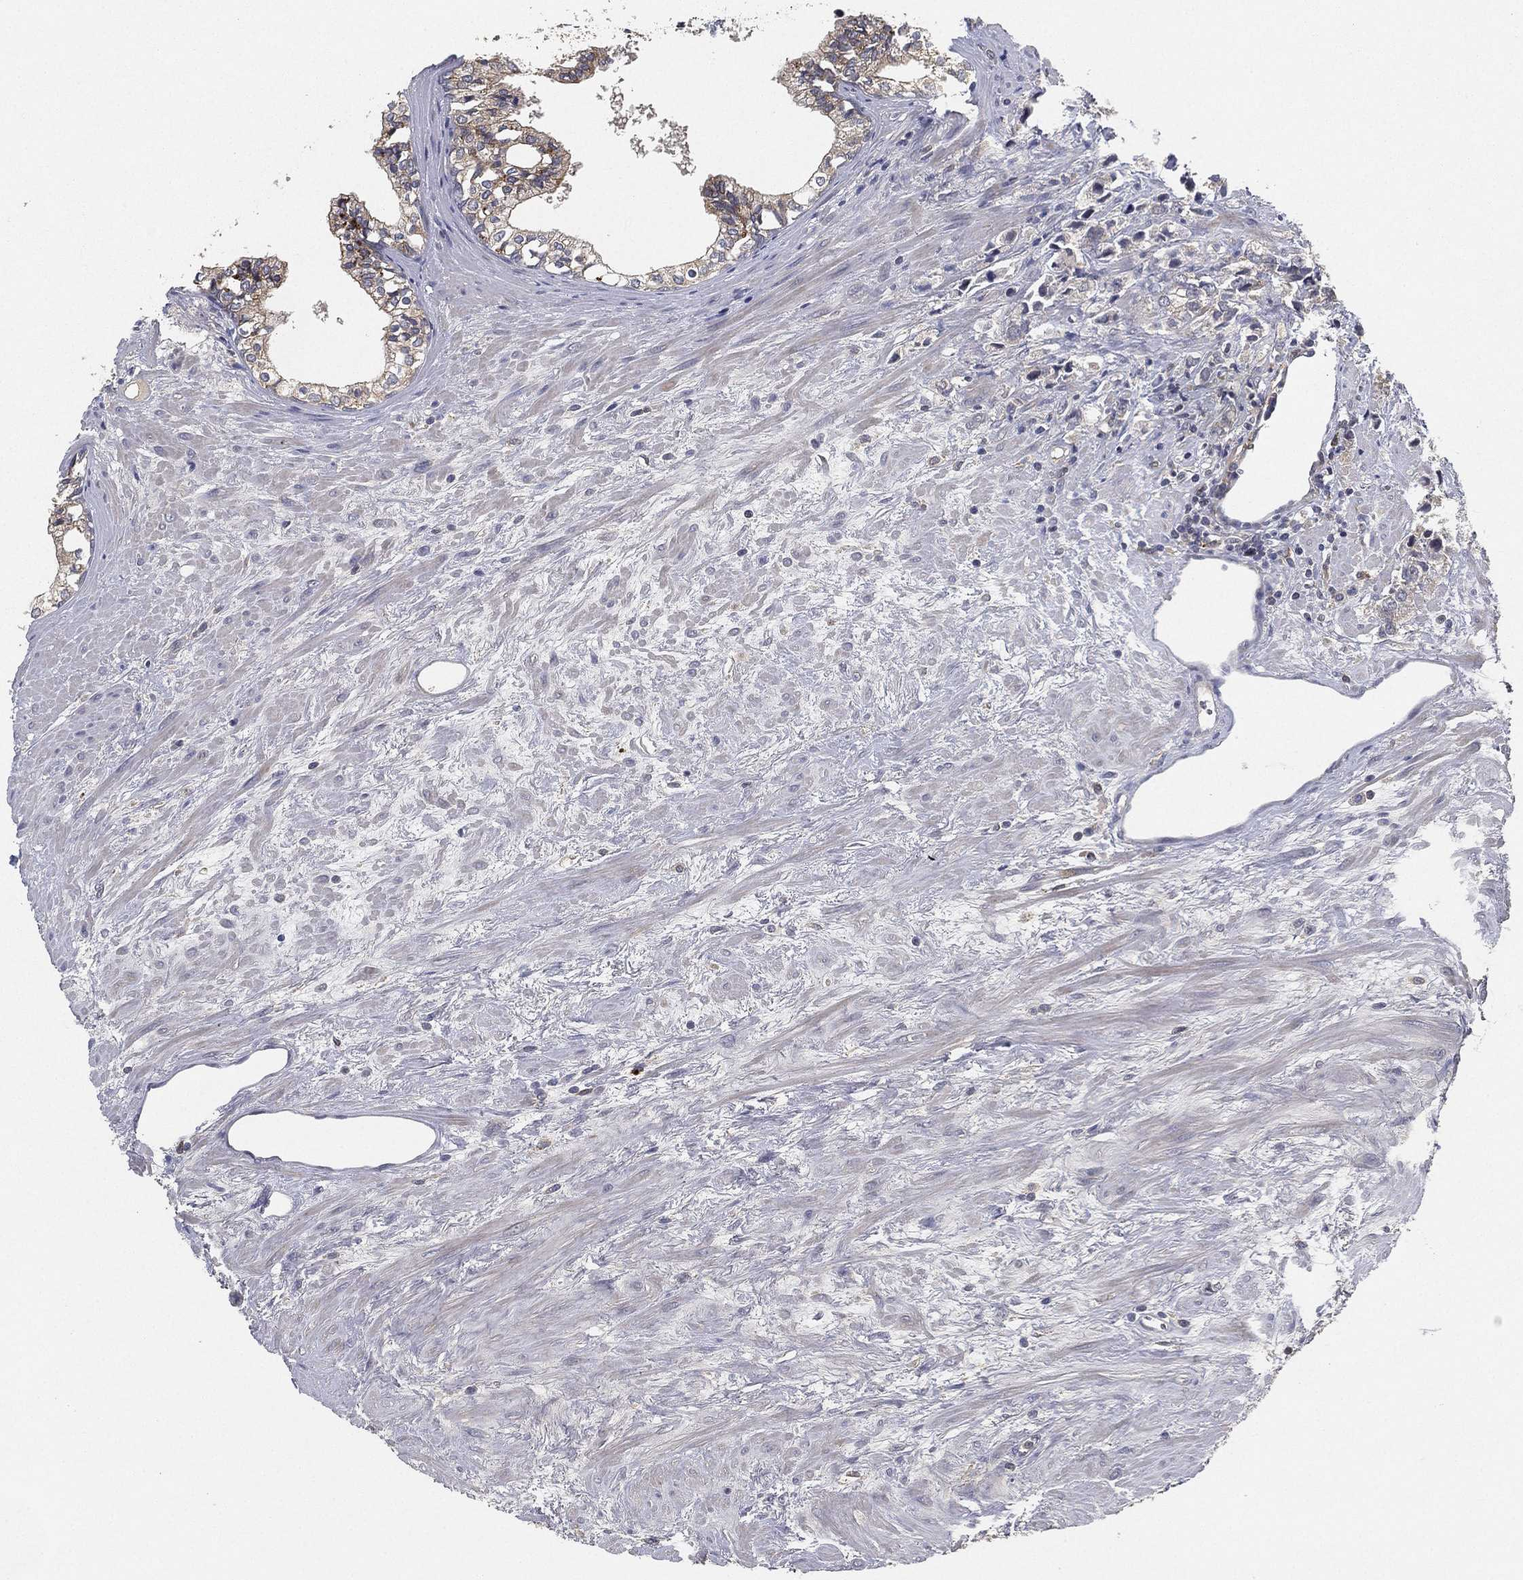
{"staining": {"intensity": "negative", "quantity": "none", "location": "none"}, "tissue": "prostate cancer", "cell_type": "Tumor cells", "image_type": "cancer", "snomed": [{"axis": "morphology", "description": "Adenocarcinoma, NOS"}, {"axis": "topography", "description": "Prostate and seminal vesicle, NOS"}], "caption": "The immunohistochemistry photomicrograph has no significant positivity in tumor cells of prostate cancer tissue.", "gene": "CFAP251", "patient": {"sex": "male", "age": 63}}